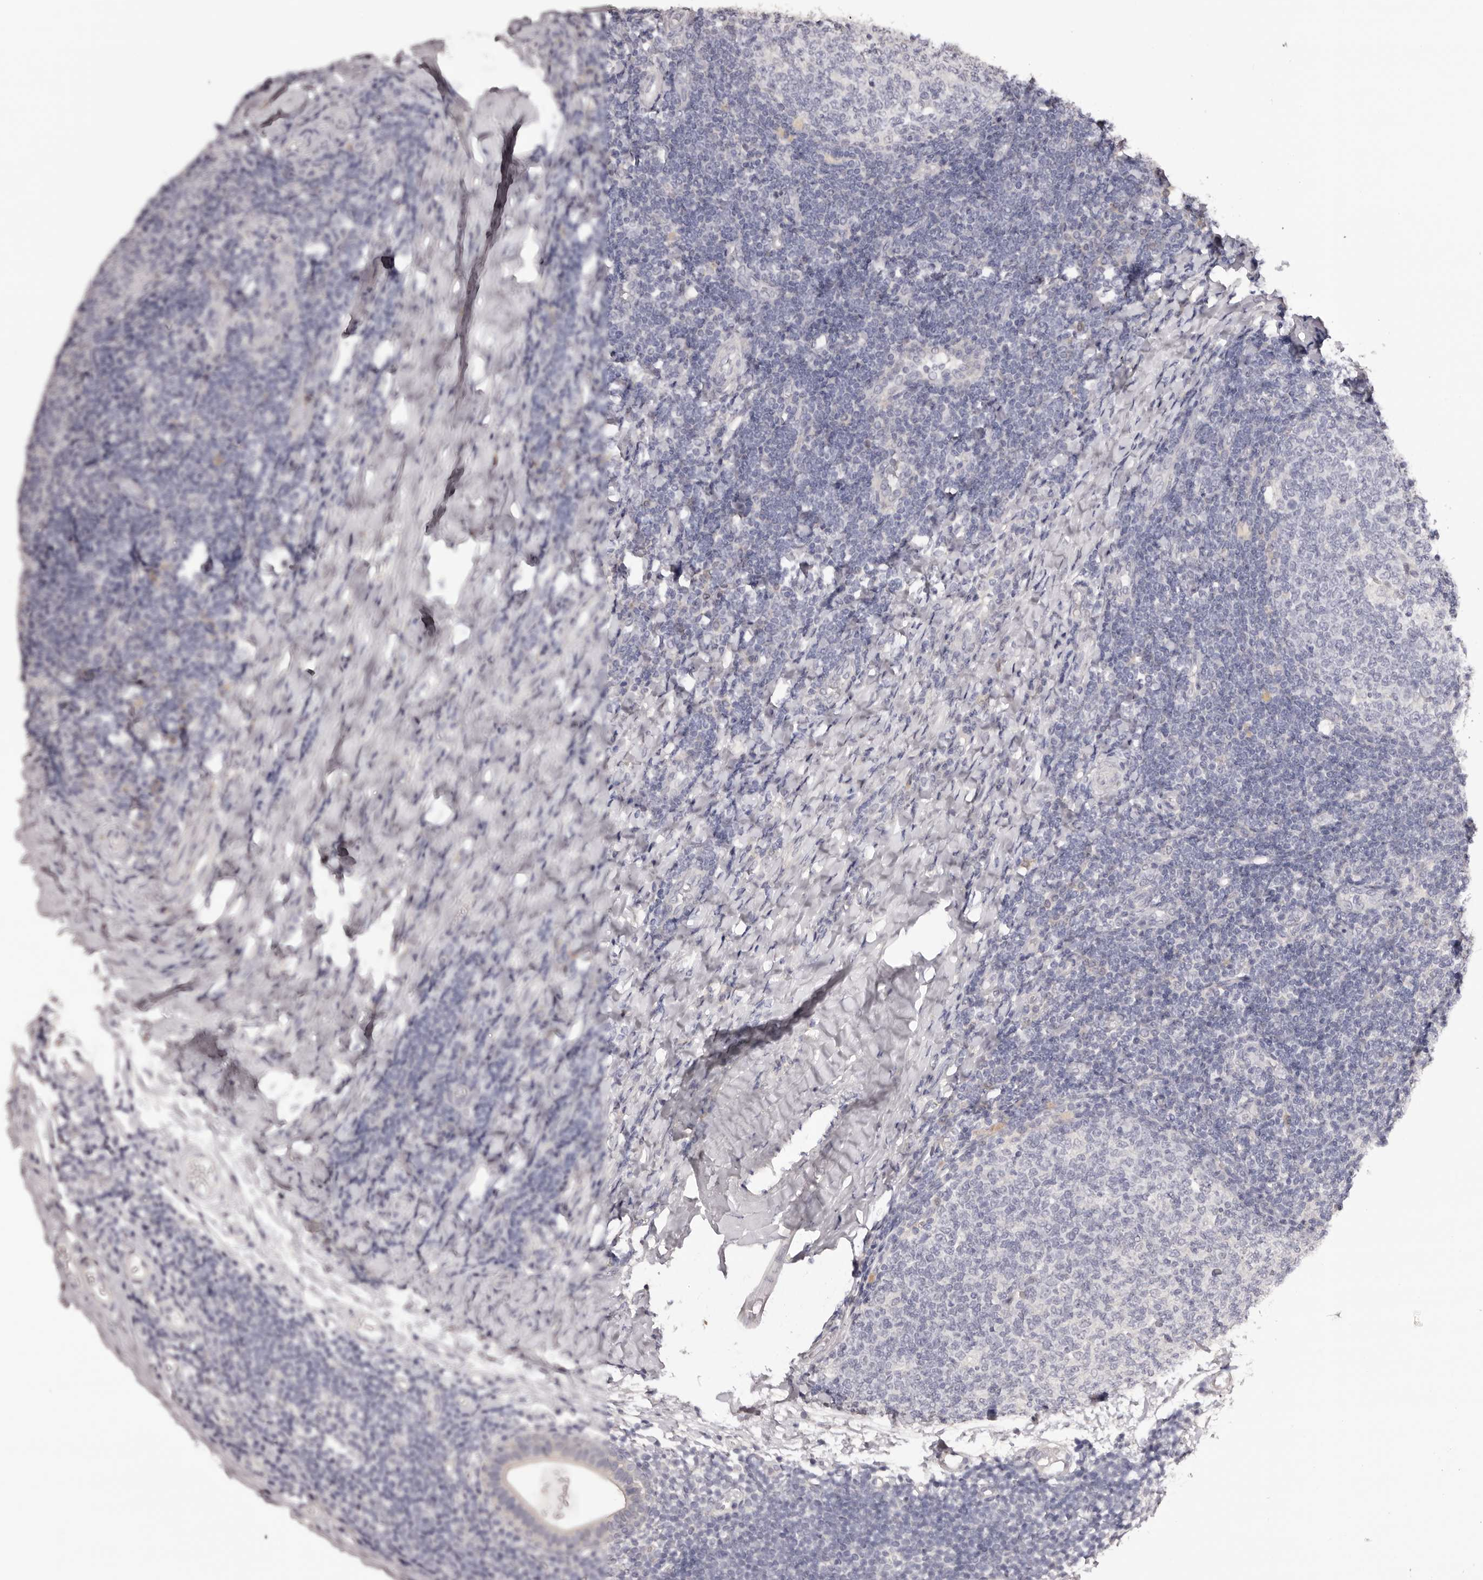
{"staining": {"intensity": "negative", "quantity": "none", "location": "none"}, "tissue": "tonsil", "cell_type": "Germinal center cells", "image_type": "normal", "snomed": [{"axis": "morphology", "description": "Normal tissue, NOS"}, {"axis": "topography", "description": "Tonsil"}], "caption": "Tonsil was stained to show a protein in brown. There is no significant staining in germinal center cells. (Brightfield microscopy of DAB (3,3'-diaminobenzidine) IHC at high magnification).", "gene": "KCNJ8", "patient": {"sex": "female", "age": 19}}